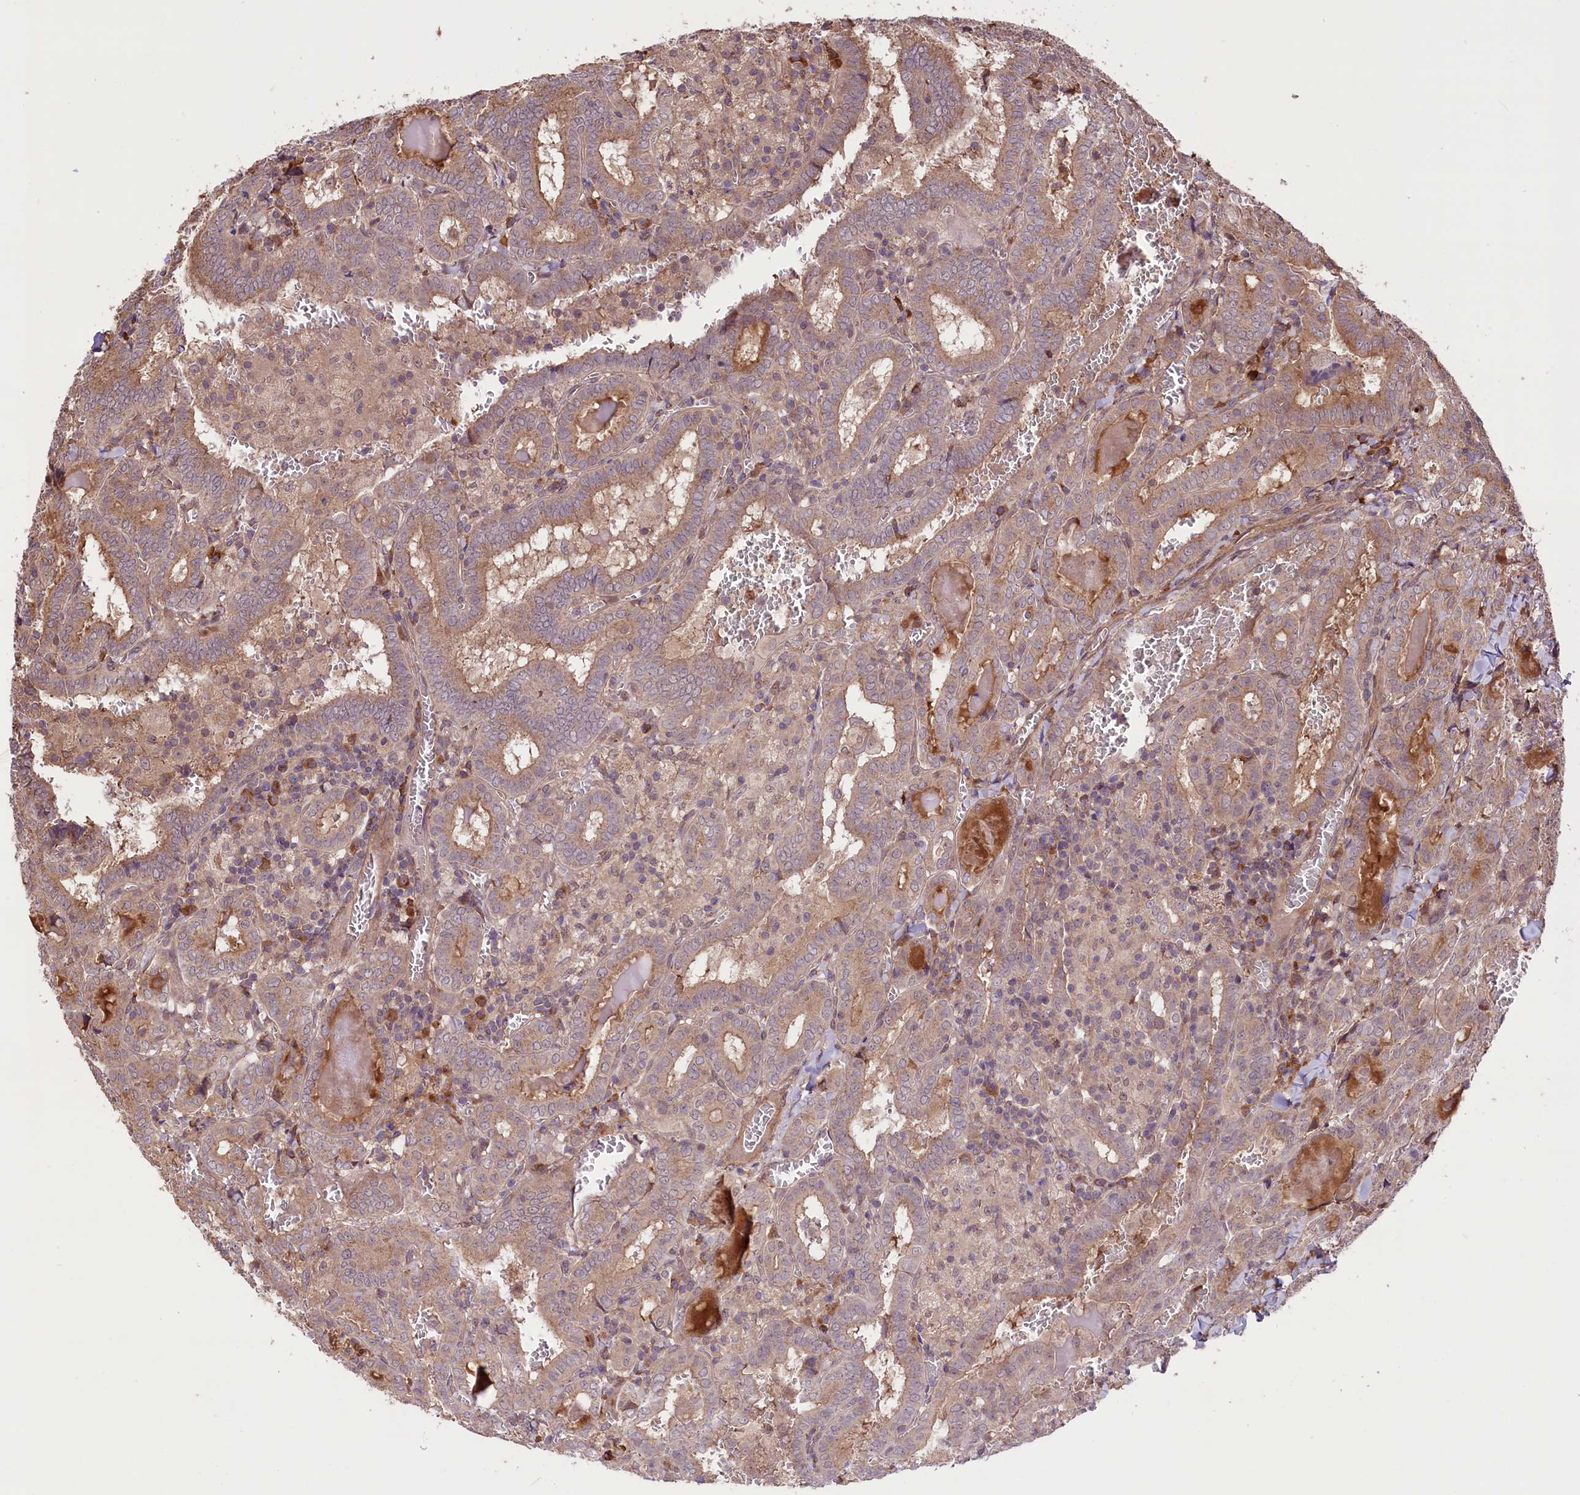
{"staining": {"intensity": "moderate", "quantity": "25%-75%", "location": "cytoplasmic/membranous"}, "tissue": "thyroid cancer", "cell_type": "Tumor cells", "image_type": "cancer", "snomed": [{"axis": "morphology", "description": "Papillary adenocarcinoma, NOS"}, {"axis": "topography", "description": "Thyroid gland"}], "caption": "Immunohistochemistry (IHC) staining of thyroid cancer, which reveals medium levels of moderate cytoplasmic/membranous positivity in about 25%-75% of tumor cells indicating moderate cytoplasmic/membranous protein positivity. The staining was performed using DAB (3,3'-diaminobenzidine) (brown) for protein detection and nuclei were counterstained in hematoxylin (blue).", "gene": "HDAC5", "patient": {"sex": "female", "age": 72}}